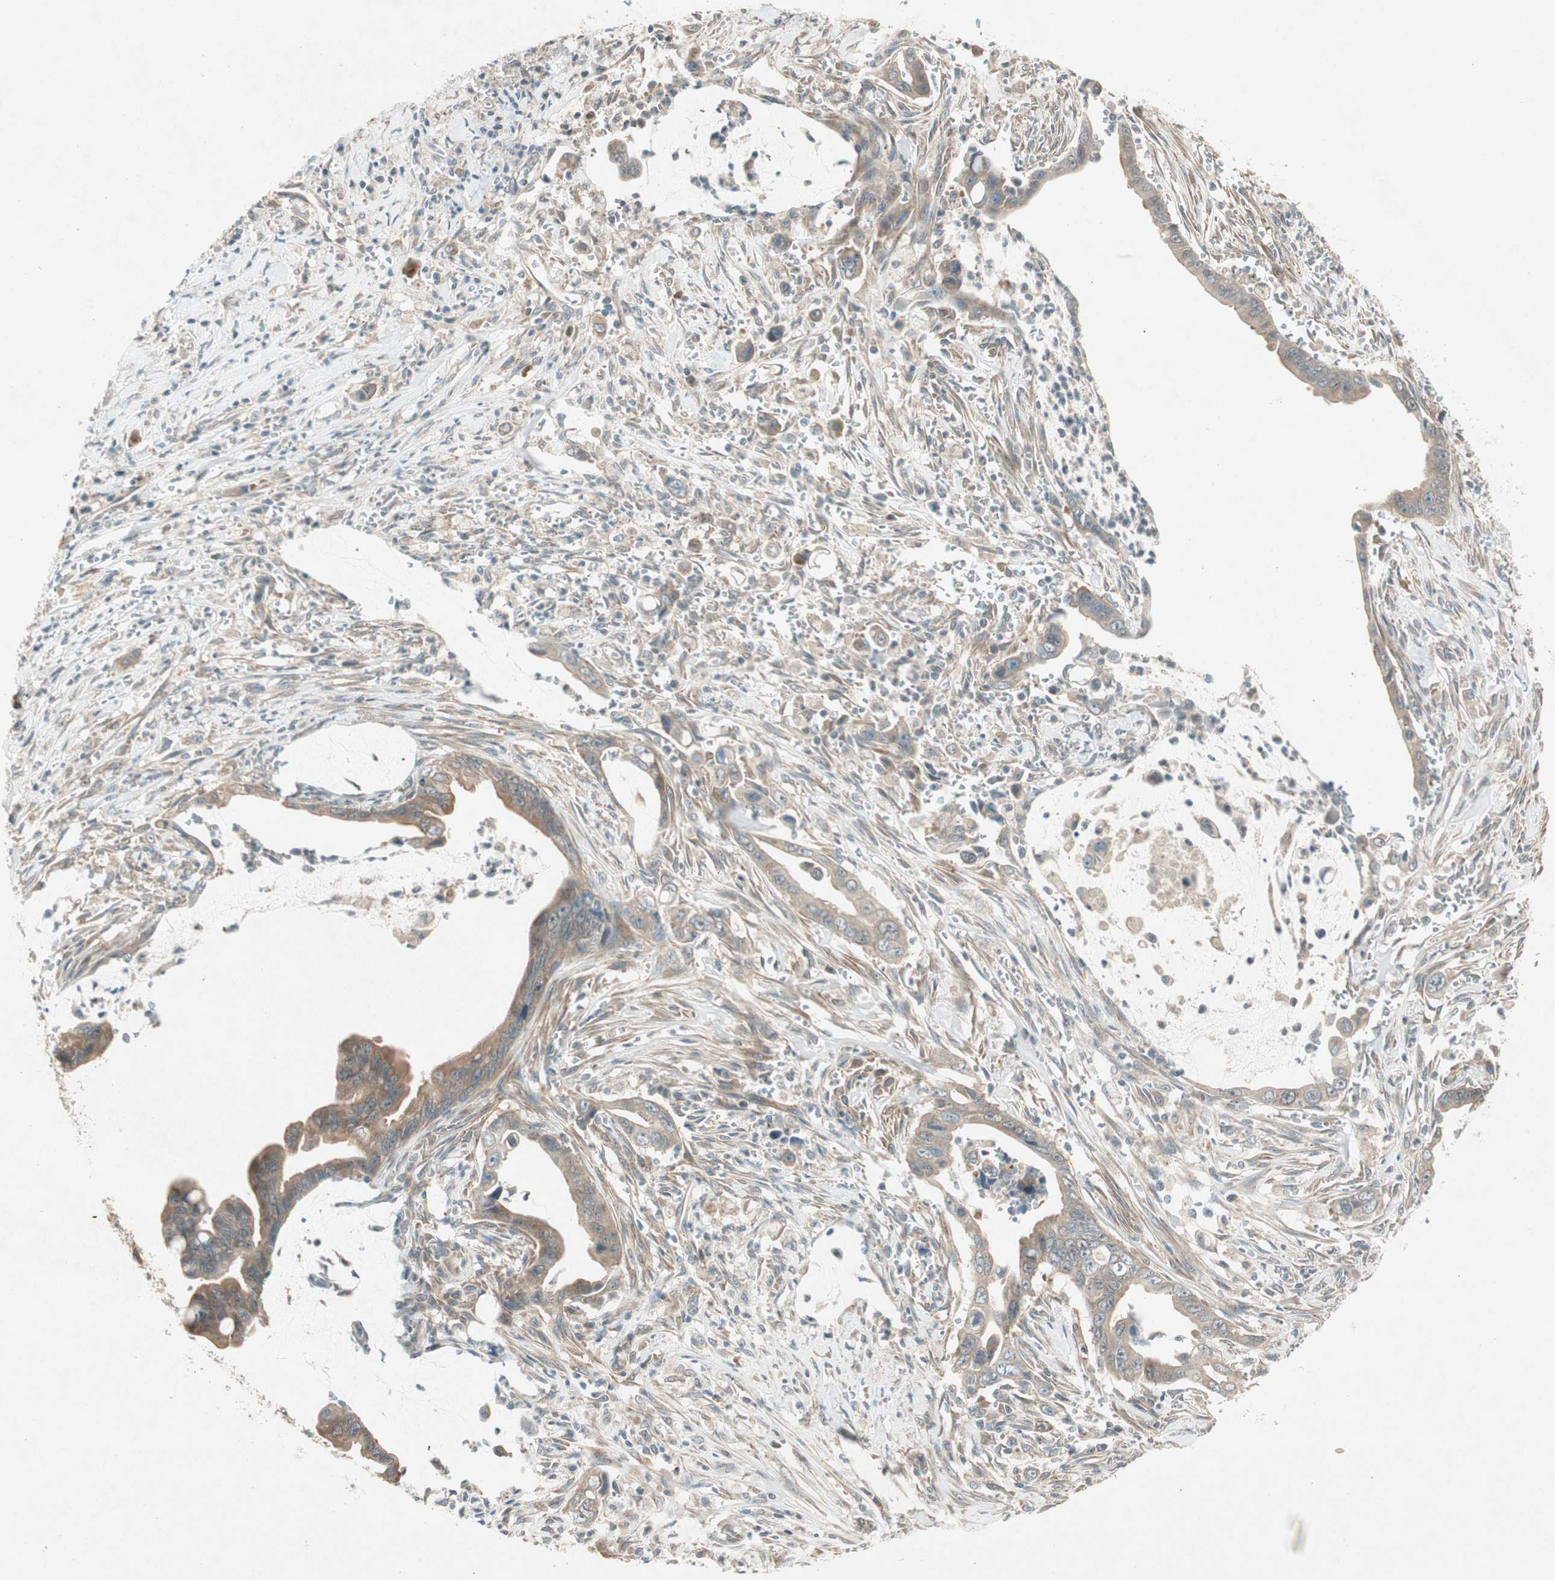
{"staining": {"intensity": "moderate", "quantity": ">75%", "location": "cytoplasmic/membranous"}, "tissue": "pancreatic cancer", "cell_type": "Tumor cells", "image_type": "cancer", "snomed": [{"axis": "morphology", "description": "Adenocarcinoma, NOS"}, {"axis": "topography", "description": "Pancreas"}], "caption": "IHC of pancreatic adenocarcinoma displays medium levels of moderate cytoplasmic/membranous expression in approximately >75% of tumor cells.", "gene": "NCLN", "patient": {"sex": "male", "age": 59}}